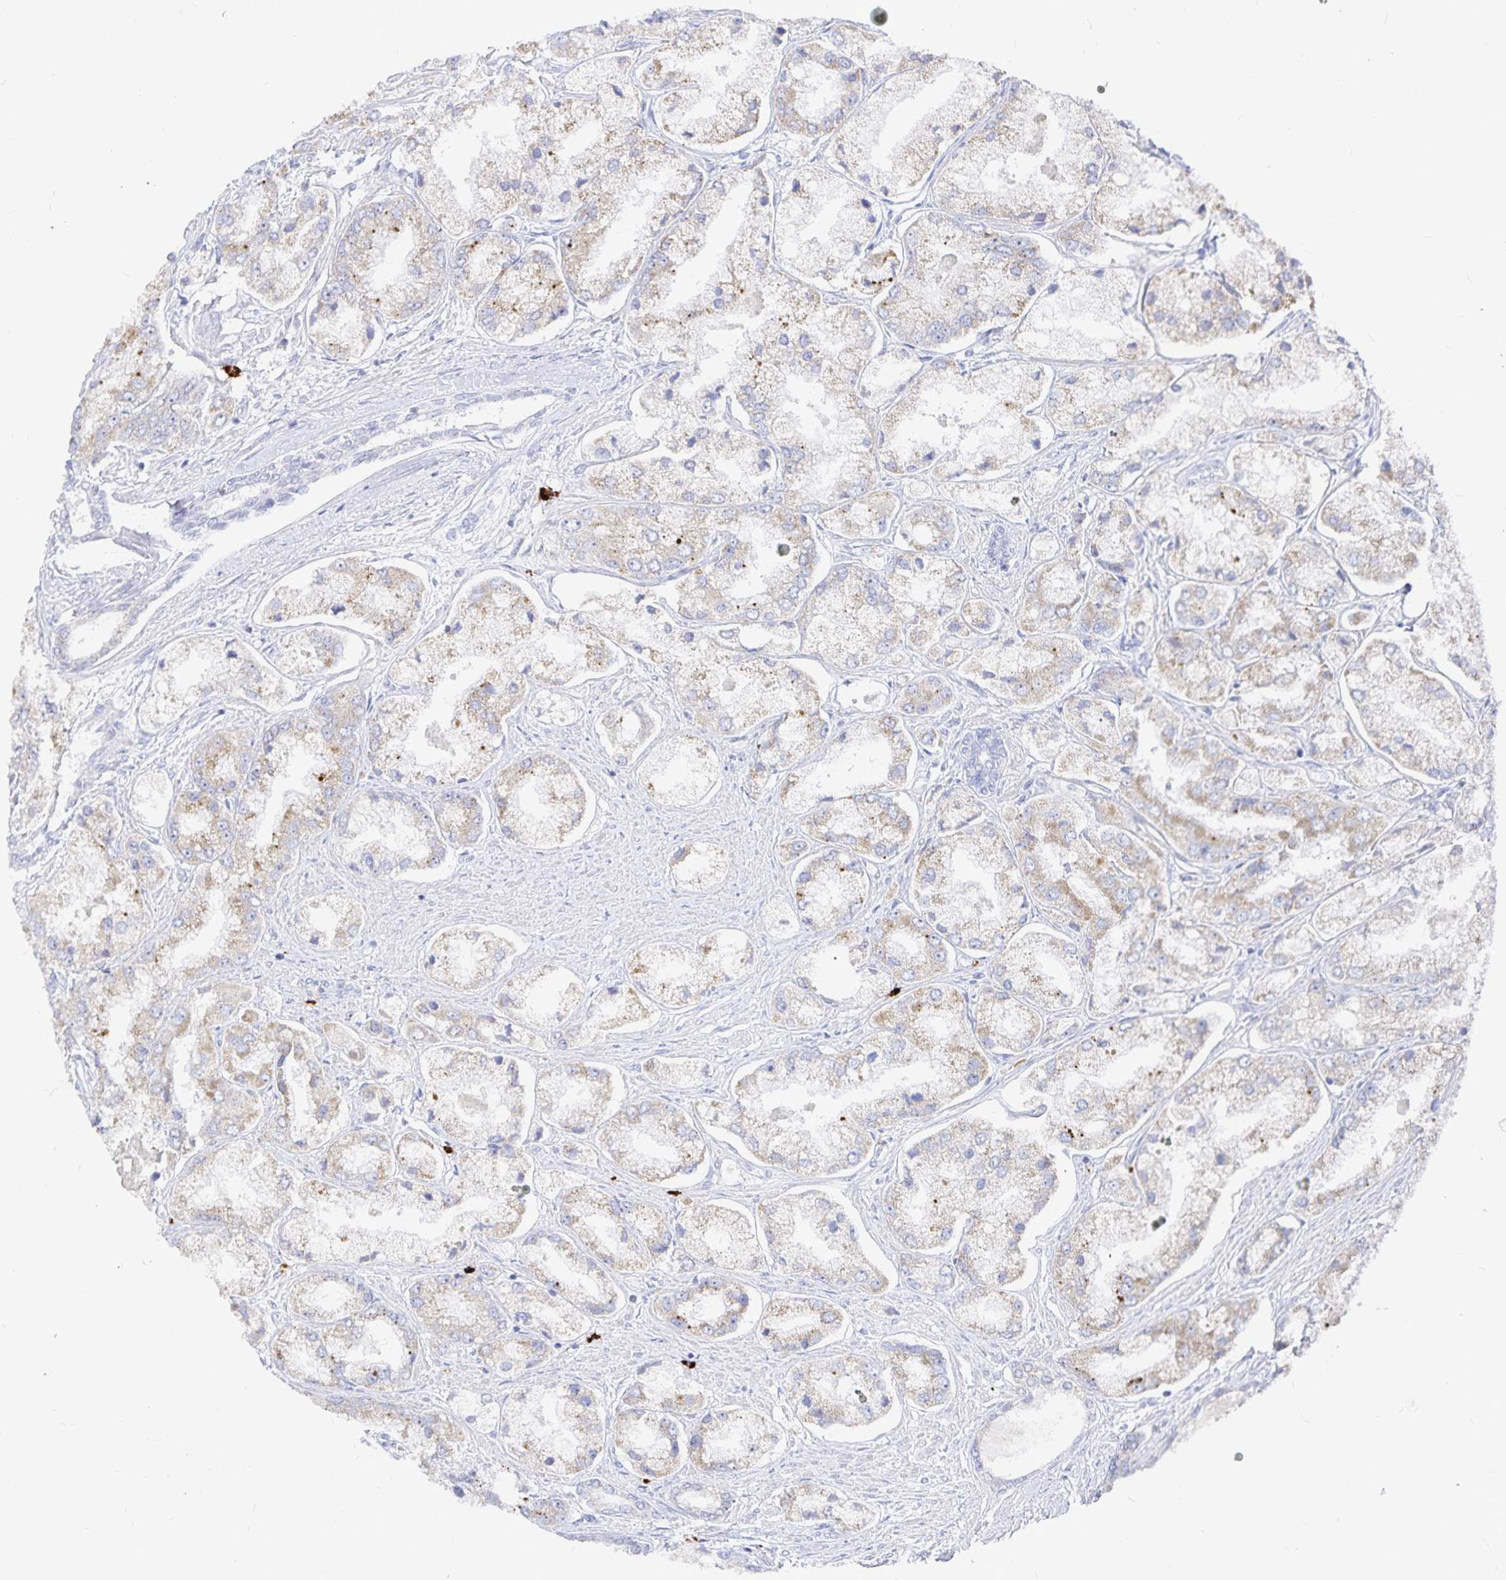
{"staining": {"intensity": "weak", "quantity": "25%-75%", "location": "cytoplasmic/membranous"}, "tissue": "prostate cancer", "cell_type": "Tumor cells", "image_type": "cancer", "snomed": [{"axis": "morphology", "description": "Adenocarcinoma, Low grade"}, {"axis": "topography", "description": "Prostate"}], "caption": "Immunohistochemistry (IHC) image of neoplastic tissue: prostate low-grade adenocarcinoma stained using IHC exhibits low levels of weak protein expression localized specifically in the cytoplasmic/membranous of tumor cells, appearing as a cytoplasmic/membranous brown color.", "gene": "PKHD1", "patient": {"sex": "male", "age": 69}}